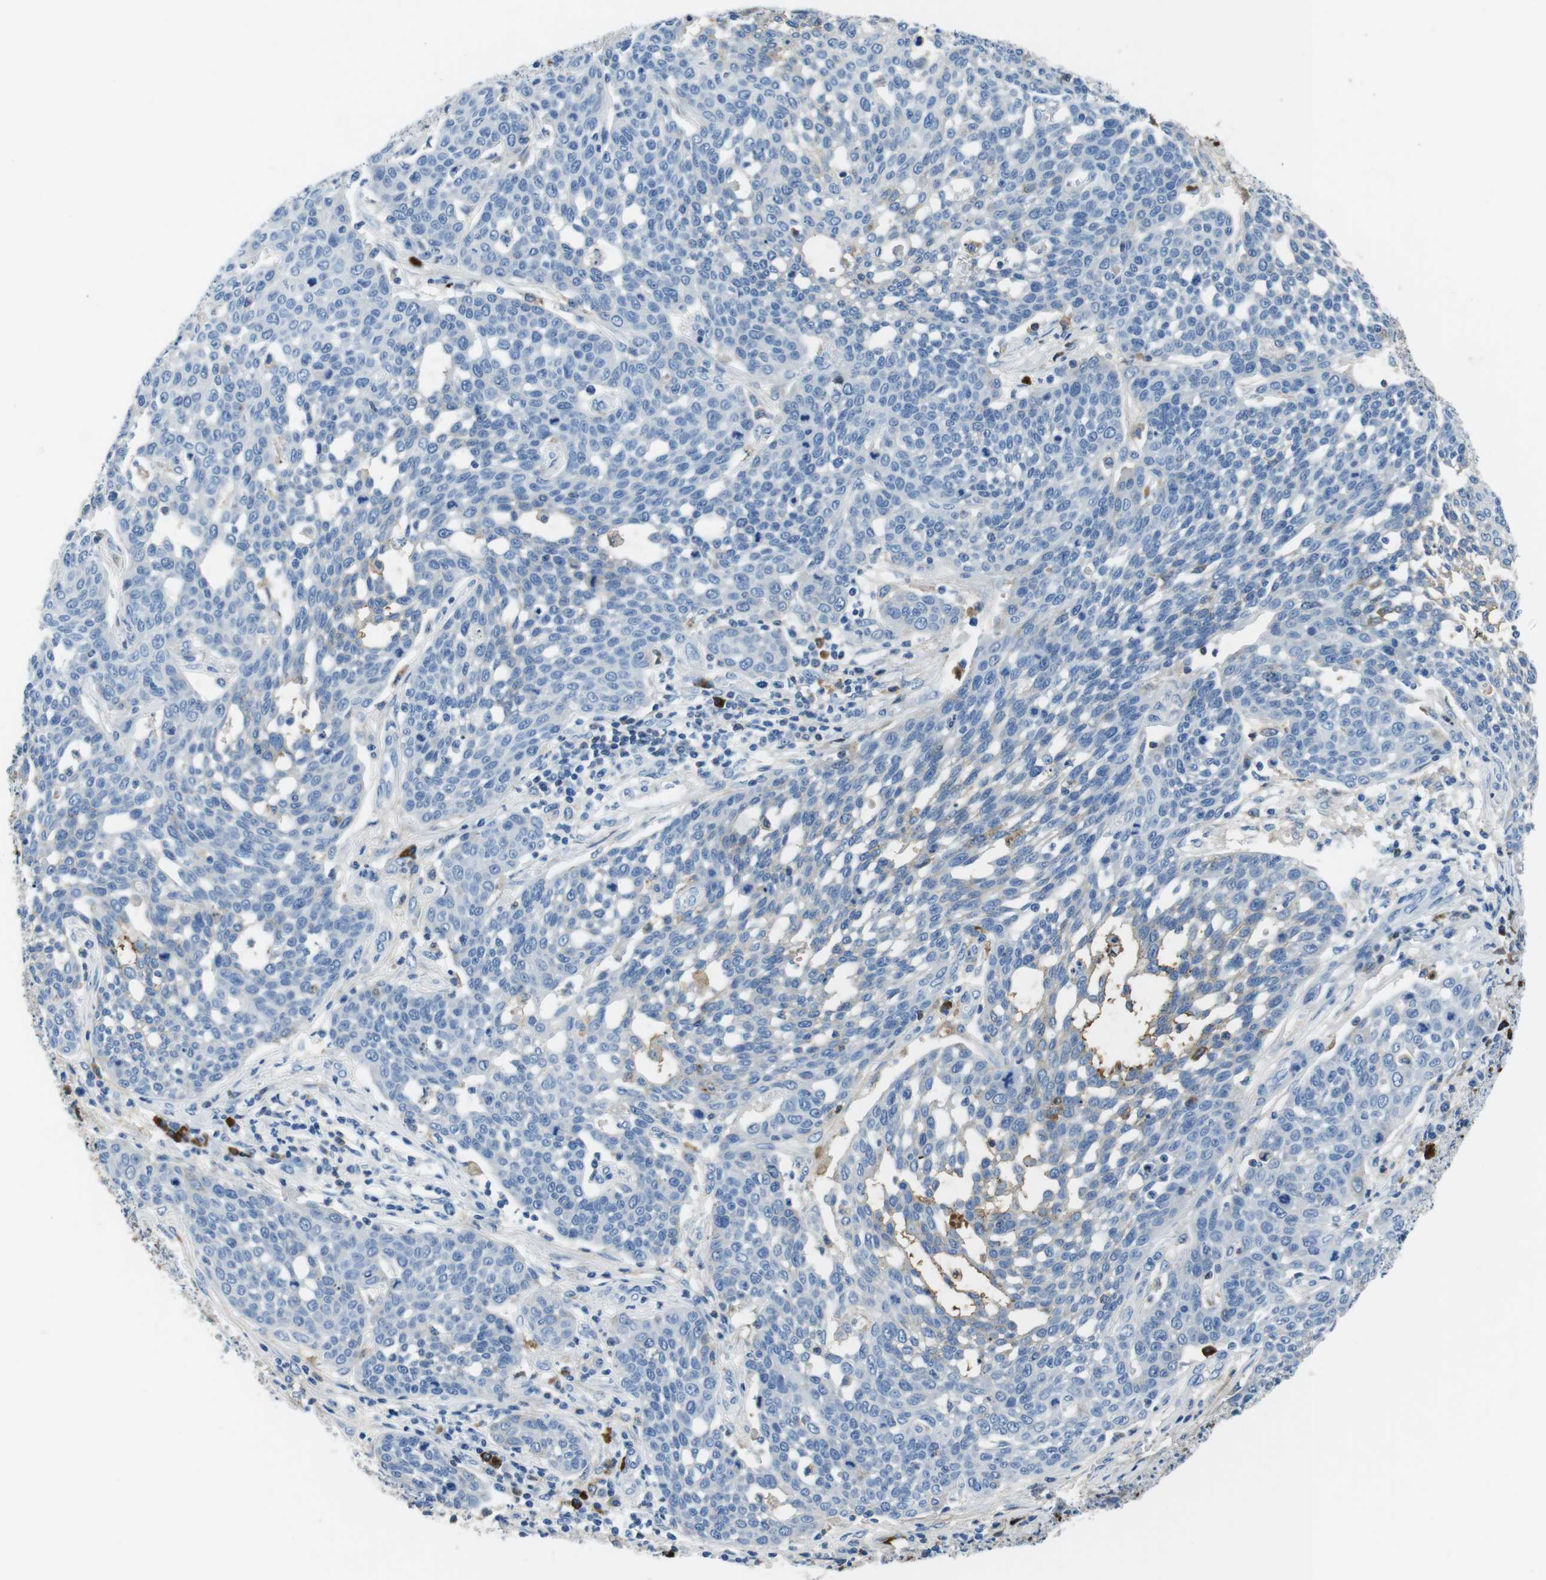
{"staining": {"intensity": "negative", "quantity": "none", "location": "none"}, "tissue": "cervical cancer", "cell_type": "Tumor cells", "image_type": "cancer", "snomed": [{"axis": "morphology", "description": "Squamous cell carcinoma, NOS"}, {"axis": "topography", "description": "Cervix"}], "caption": "DAB (3,3'-diaminobenzidine) immunohistochemical staining of cervical cancer shows no significant staining in tumor cells. (DAB IHC, high magnification).", "gene": "IGKC", "patient": {"sex": "female", "age": 34}}